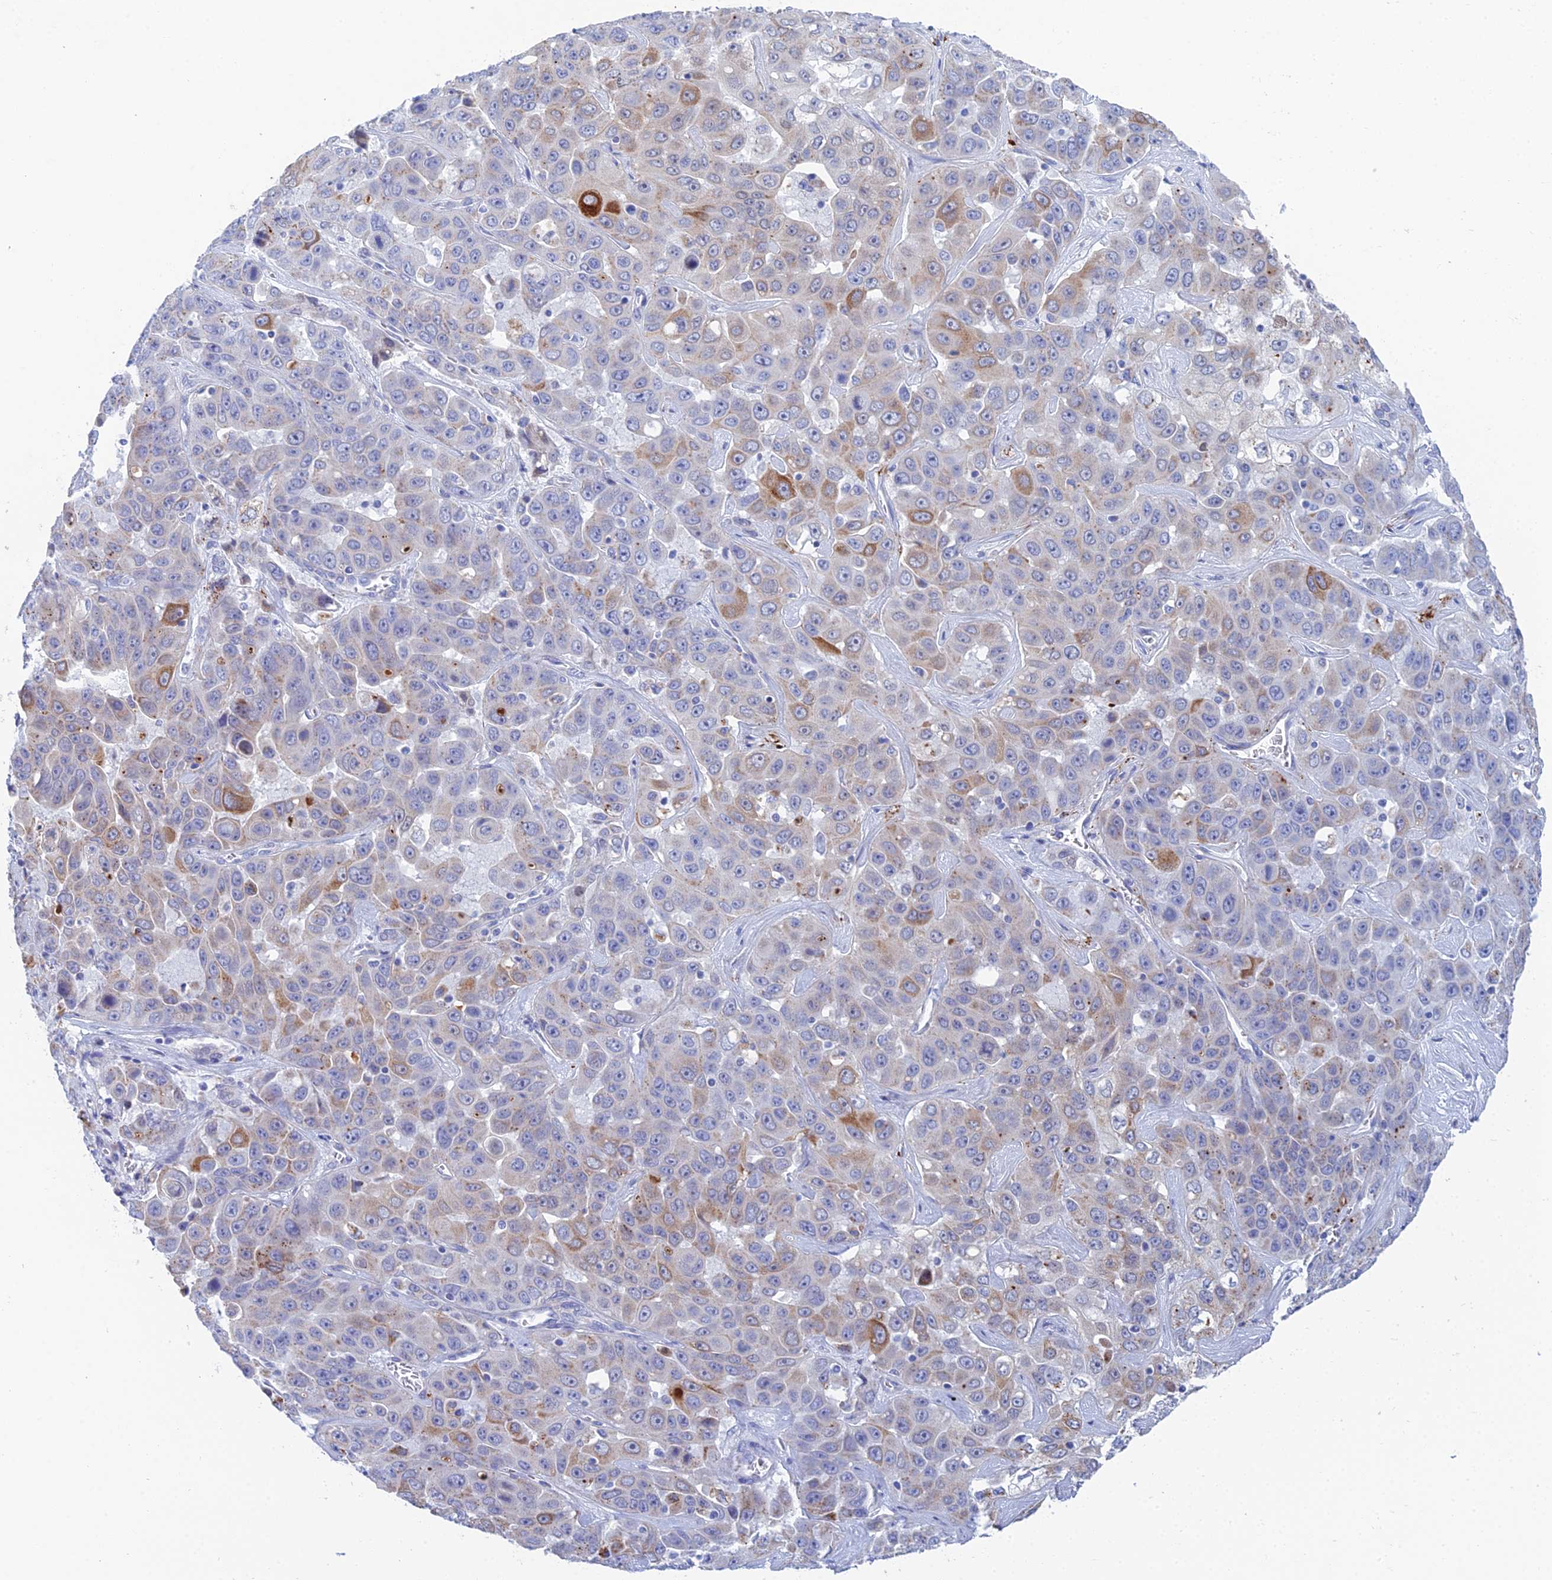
{"staining": {"intensity": "moderate", "quantity": "<25%", "location": "cytoplasmic/membranous"}, "tissue": "liver cancer", "cell_type": "Tumor cells", "image_type": "cancer", "snomed": [{"axis": "morphology", "description": "Cholangiocarcinoma"}, {"axis": "topography", "description": "Liver"}], "caption": "Immunohistochemical staining of human liver cholangiocarcinoma demonstrates moderate cytoplasmic/membranous protein positivity in about <25% of tumor cells.", "gene": "CFAP210", "patient": {"sex": "female", "age": 52}}